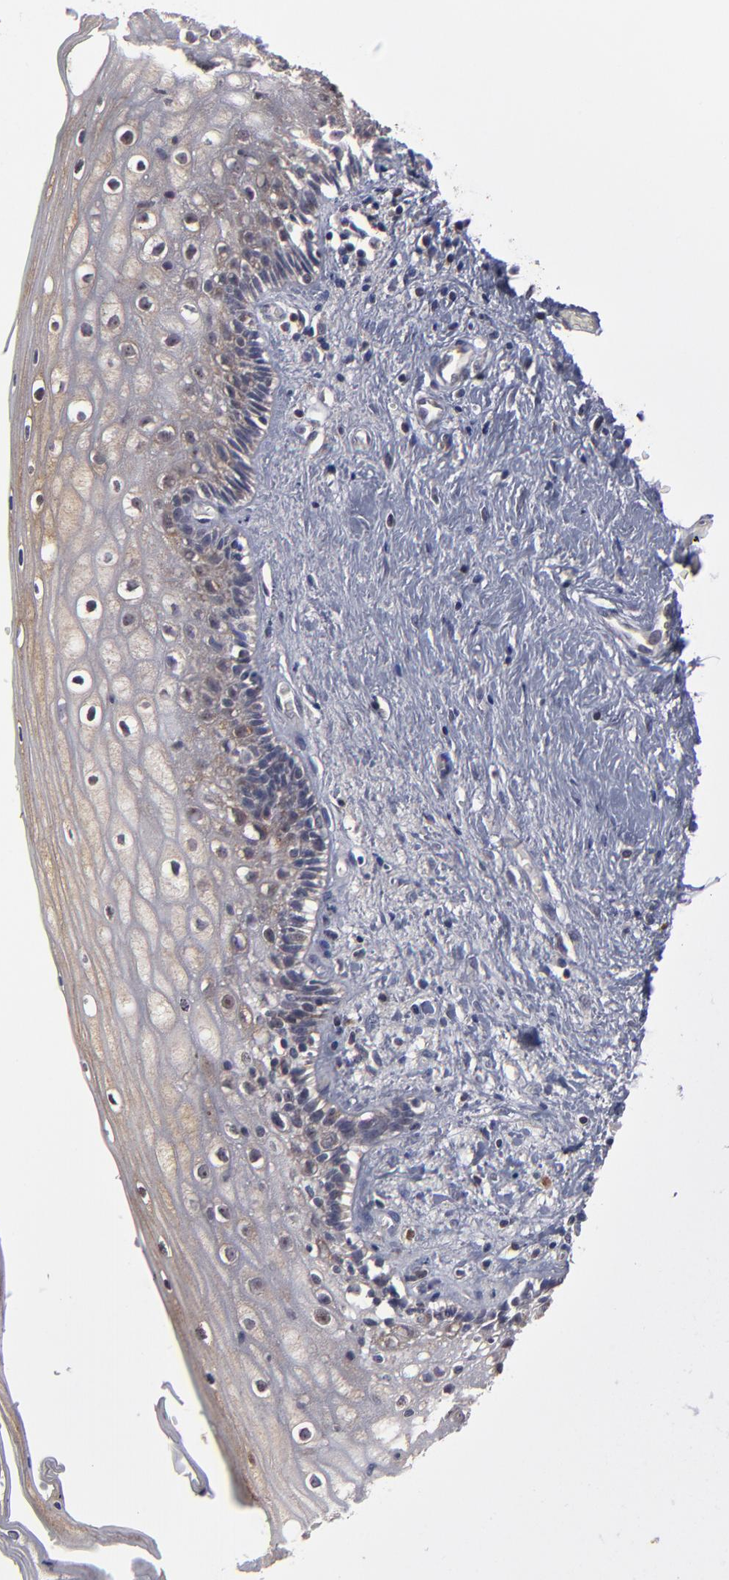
{"staining": {"intensity": "strong", "quantity": "25%-75%", "location": "cytoplasmic/membranous"}, "tissue": "vagina", "cell_type": "Squamous epithelial cells", "image_type": "normal", "snomed": [{"axis": "morphology", "description": "Normal tissue, NOS"}, {"axis": "topography", "description": "Vagina"}], "caption": "This photomicrograph displays IHC staining of benign human vagina, with high strong cytoplasmic/membranous expression in about 25%-75% of squamous epithelial cells.", "gene": "GLCCI1", "patient": {"sex": "female", "age": 46}}